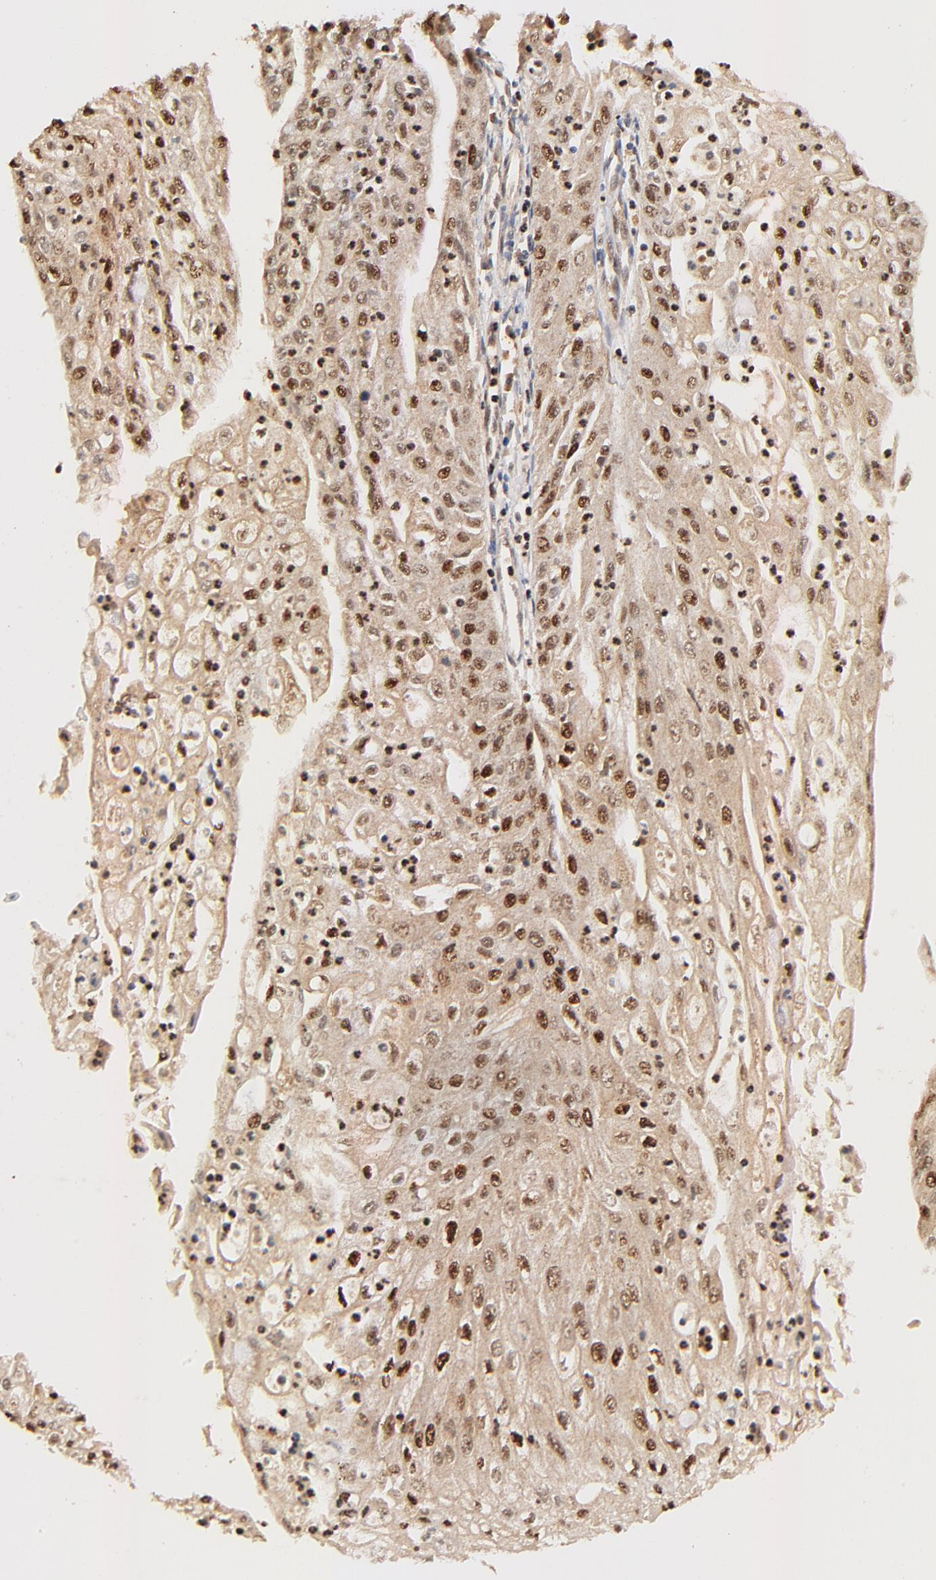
{"staining": {"intensity": "strong", "quantity": ">75%", "location": "cytoplasmic/membranous,nuclear"}, "tissue": "endometrial cancer", "cell_type": "Tumor cells", "image_type": "cancer", "snomed": [{"axis": "morphology", "description": "Adenocarcinoma, NOS"}, {"axis": "topography", "description": "Endometrium"}], "caption": "A high-resolution image shows IHC staining of endometrial adenocarcinoma, which demonstrates strong cytoplasmic/membranous and nuclear positivity in about >75% of tumor cells.", "gene": "MED12", "patient": {"sex": "female", "age": 75}}